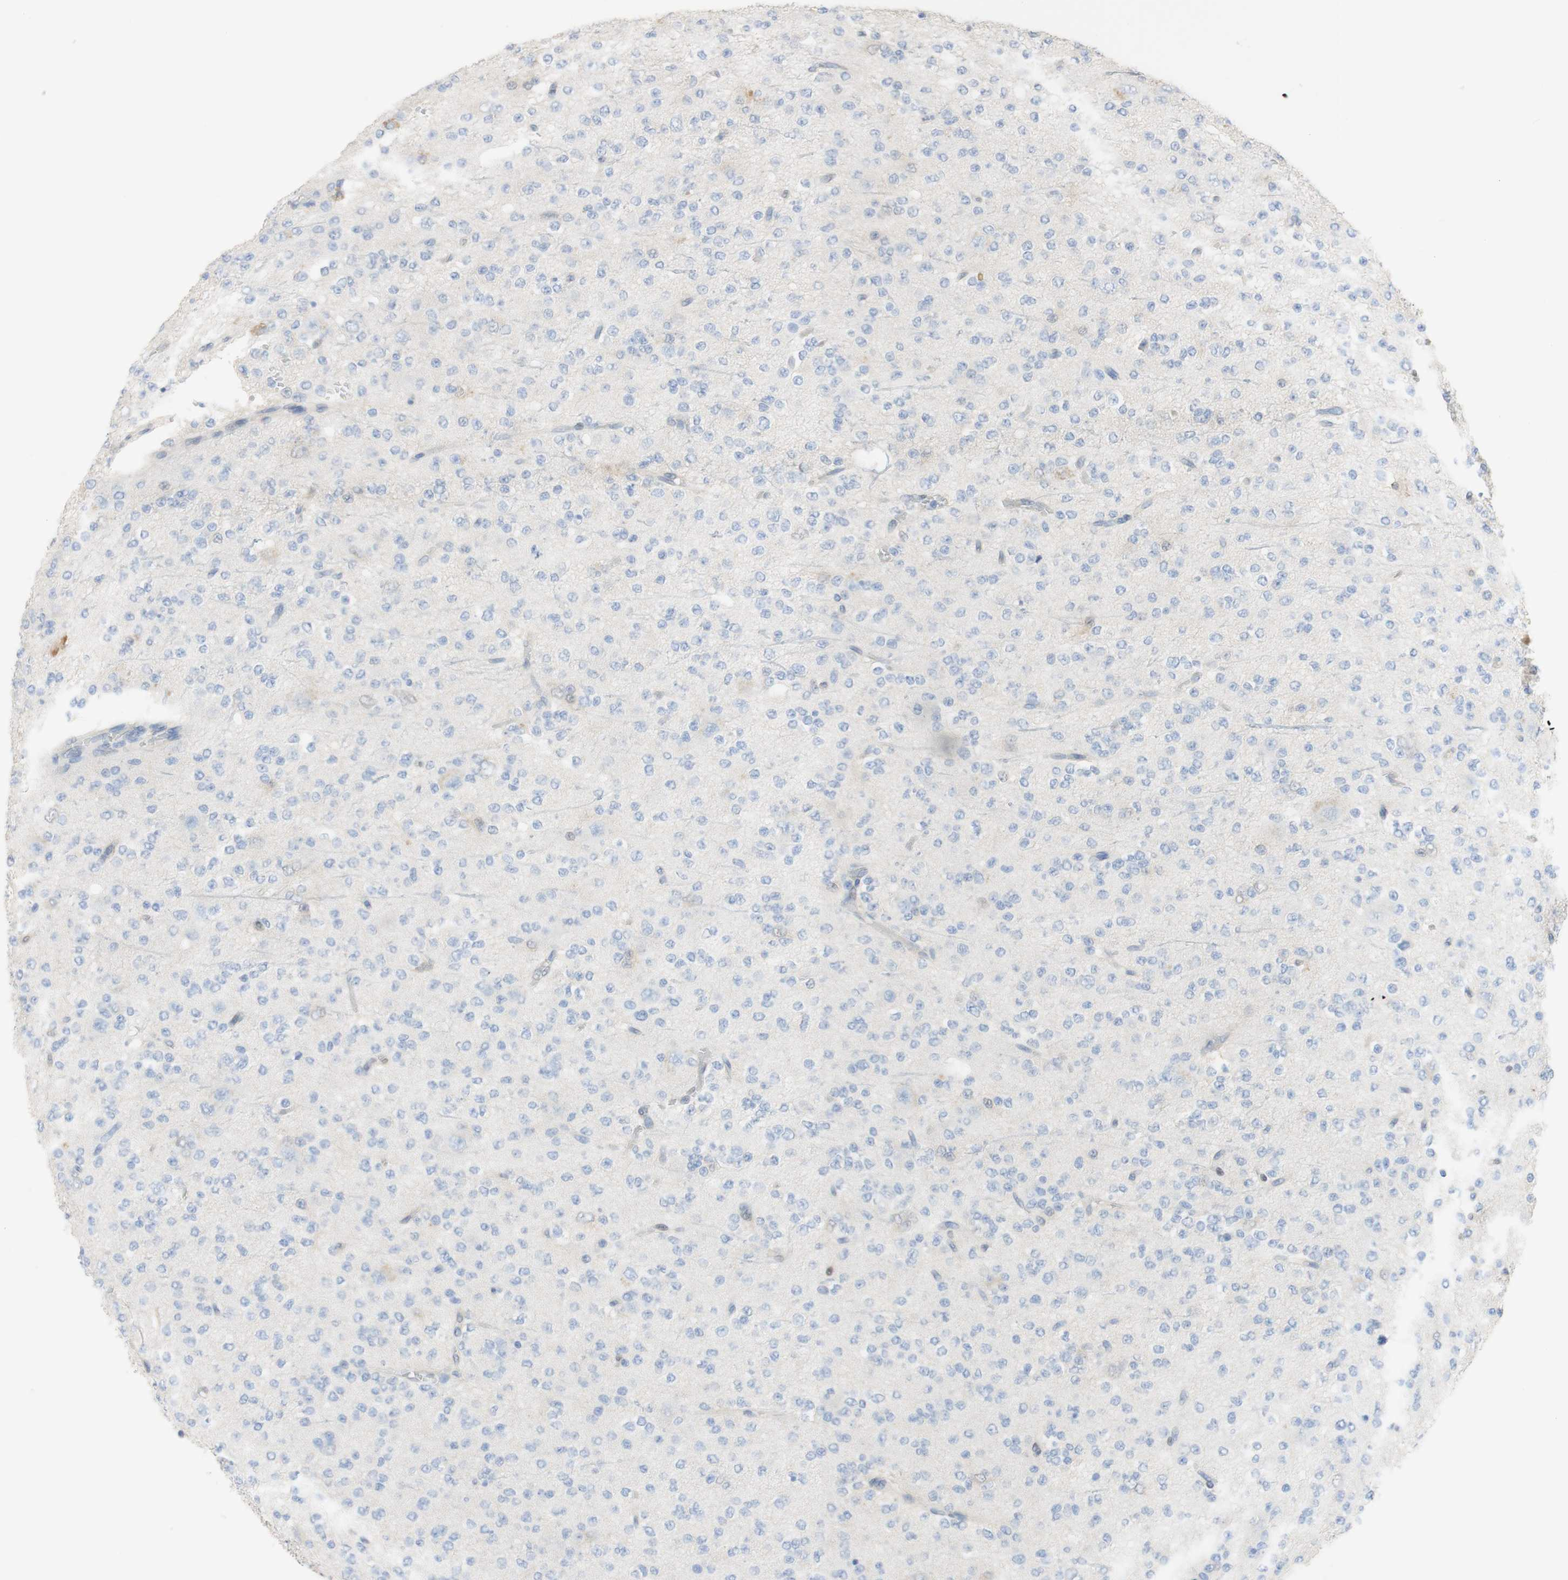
{"staining": {"intensity": "negative", "quantity": "none", "location": "none"}, "tissue": "glioma", "cell_type": "Tumor cells", "image_type": "cancer", "snomed": [{"axis": "morphology", "description": "Glioma, malignant, Low grade"}, {"axis": "topography", "description": "Brain"}], "caption": "The photomicrograph demonstrates no staining of tumor cells in glioma. (Immunohistochemistry (ihc), brightfield microscopy, high magnification).", "gene": "SELENBP1", "patient": {"sex": "male", "age": 38}}